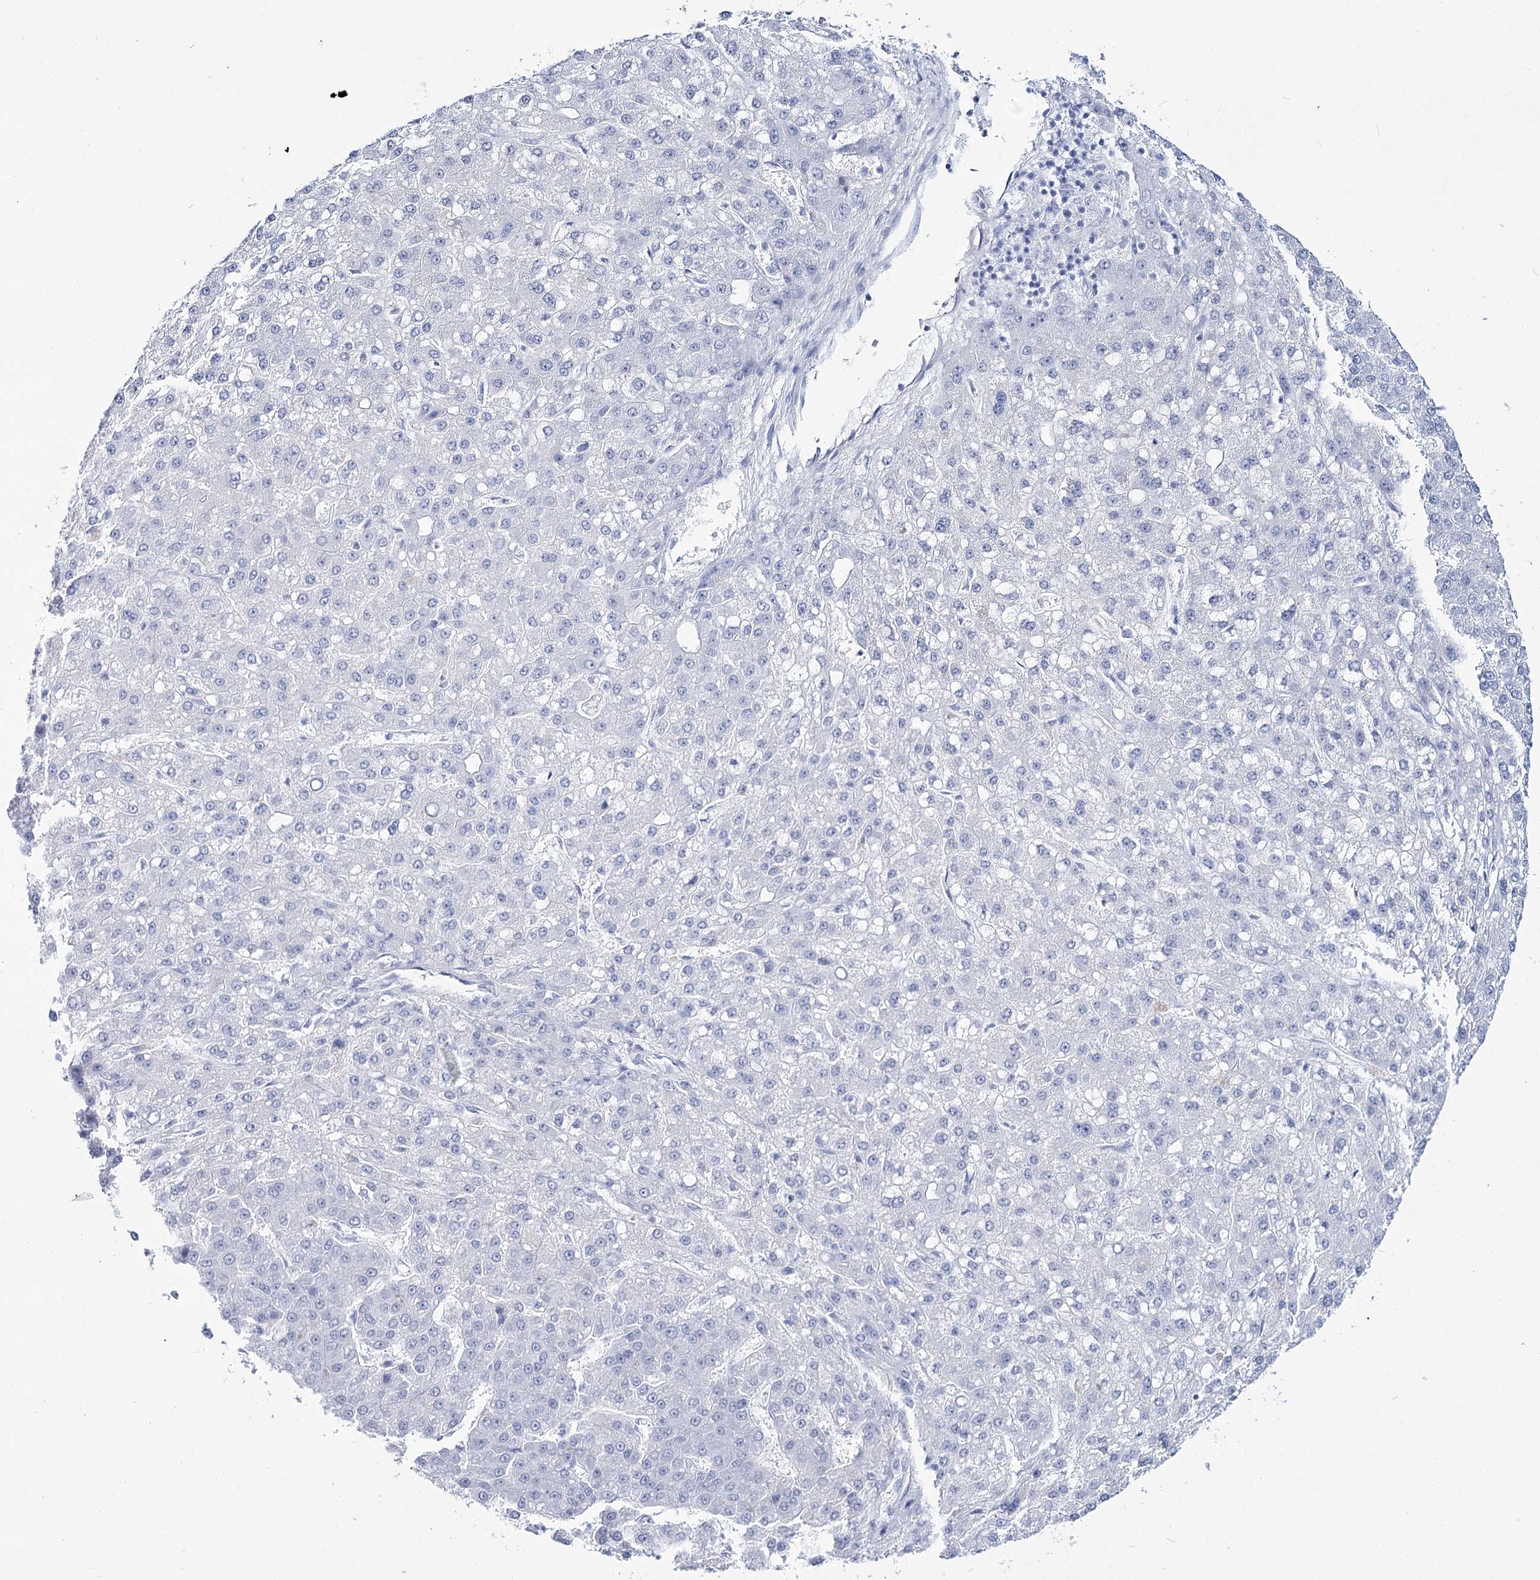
{"staining": {"intensity": "negative", "quantity": "none", "location": "none"}, "tissue": "liver cancer", "cell_type": "Tumor cells", "image_type": "cancer", "snomed": [{"axis": "morphology", "description": "Carcinoma, Hepatocellular, NOS"}, {"axis": "topography", "description": "Liver"}], "caption": "The IHC photomicrograph has no significant positivity in tumor cells of liver cancer (hepatocellular carcinoma) tissue.", "gene": "RNF186", "patient": {"sex": "male", "age": 67}}